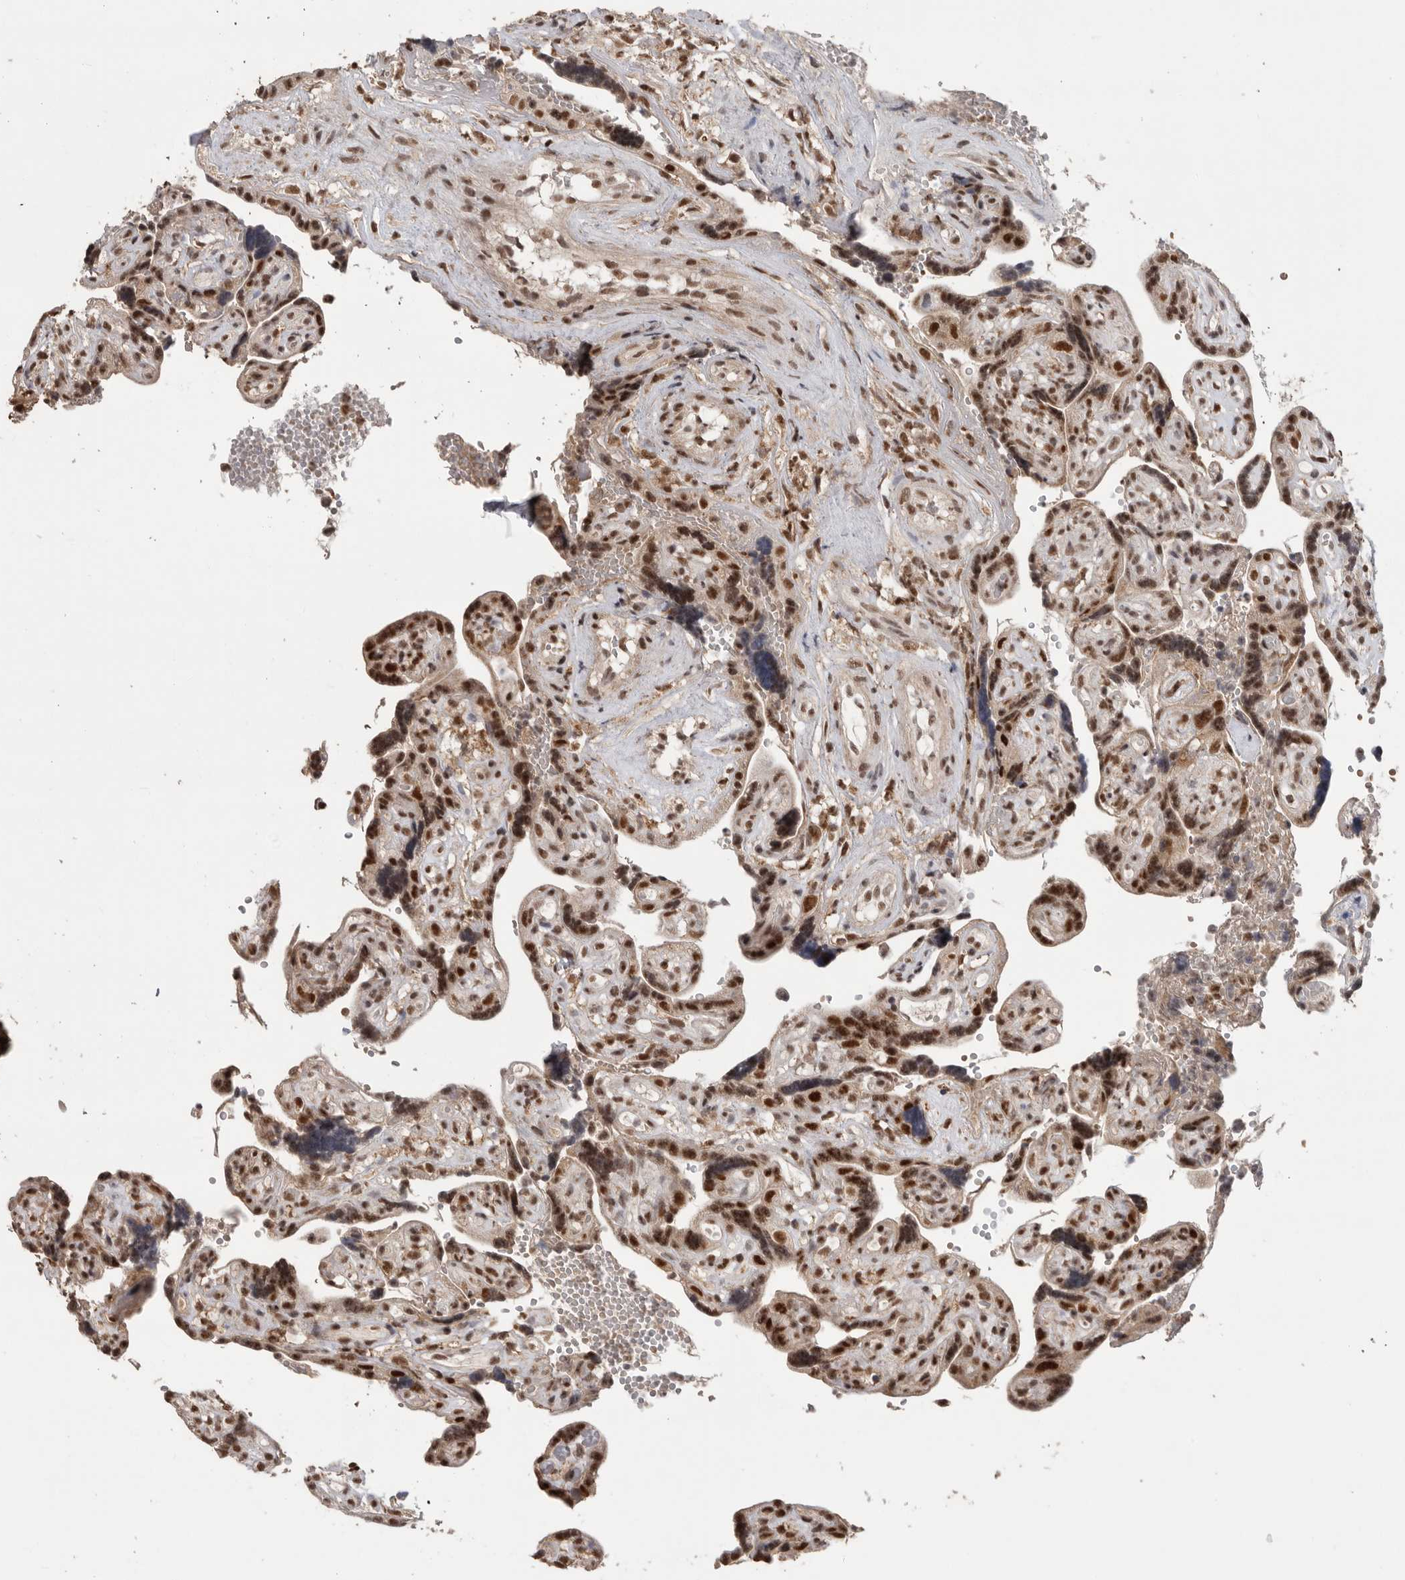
{"staining": {"intensity": "strong", "quantity": ">75%", "location": "nuclear"}, "tissue": "placenta", "cell_type": "Decidual cells", "image_type": "normal", "snomed": [{"axis": "morphology", "description": "Normal tissue, NOS"}, {"axis": "topography", "description": "Placenta"}], "caption": "Strong nuclear positivity is present in about >75% of decidual cells in normal placenta. The staining was performed using DAB (3,3'-diaminobenzidine), with brown indicating positive protein expression. Nuclei are stained blue with hematoxylin.", "gene": "PPP1R10", "patient": {"sex": "female", "age": 30}}